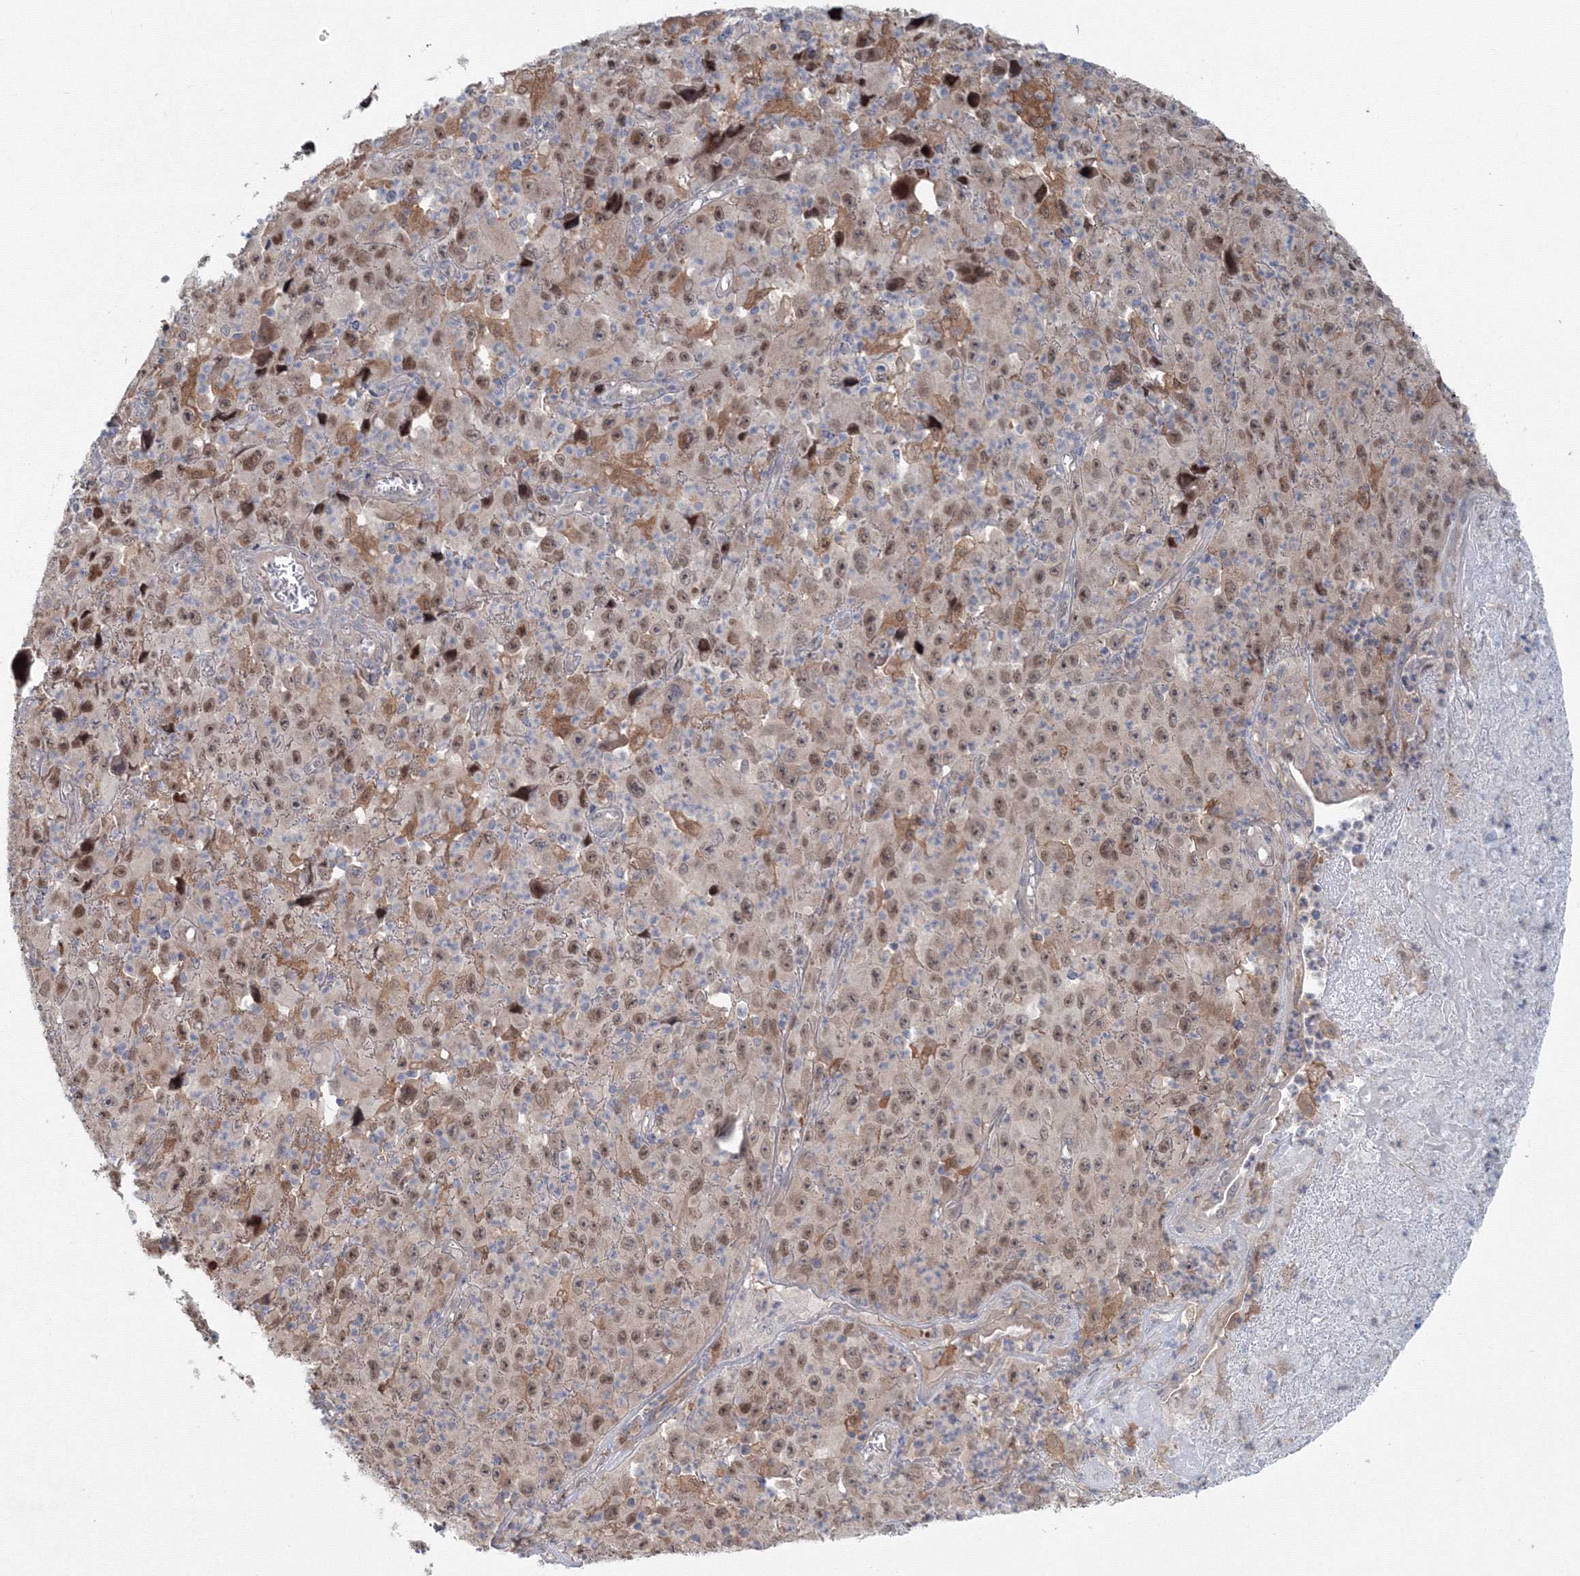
{"staining": {"intensity": "moderate", "quantity": "25%-75%", "location": "cytoplasmic/membranous,nuclear"}, "tissue": "melanoma", "cell_type": "Tumor cells", "image_type": "cancer", "snomed": [{"axis": "morphology", "description": "Malignant melanoma, Metastatic site"}, {"axis": "topography", "description": "Skin"}], "caption": "Melanoma stained for a protein shows moderate cytoplasmic/membranous and nuclear positivity in tumor cells.", "gene": "MKRN2", "patient": {"sex": "female", "age": 56}}